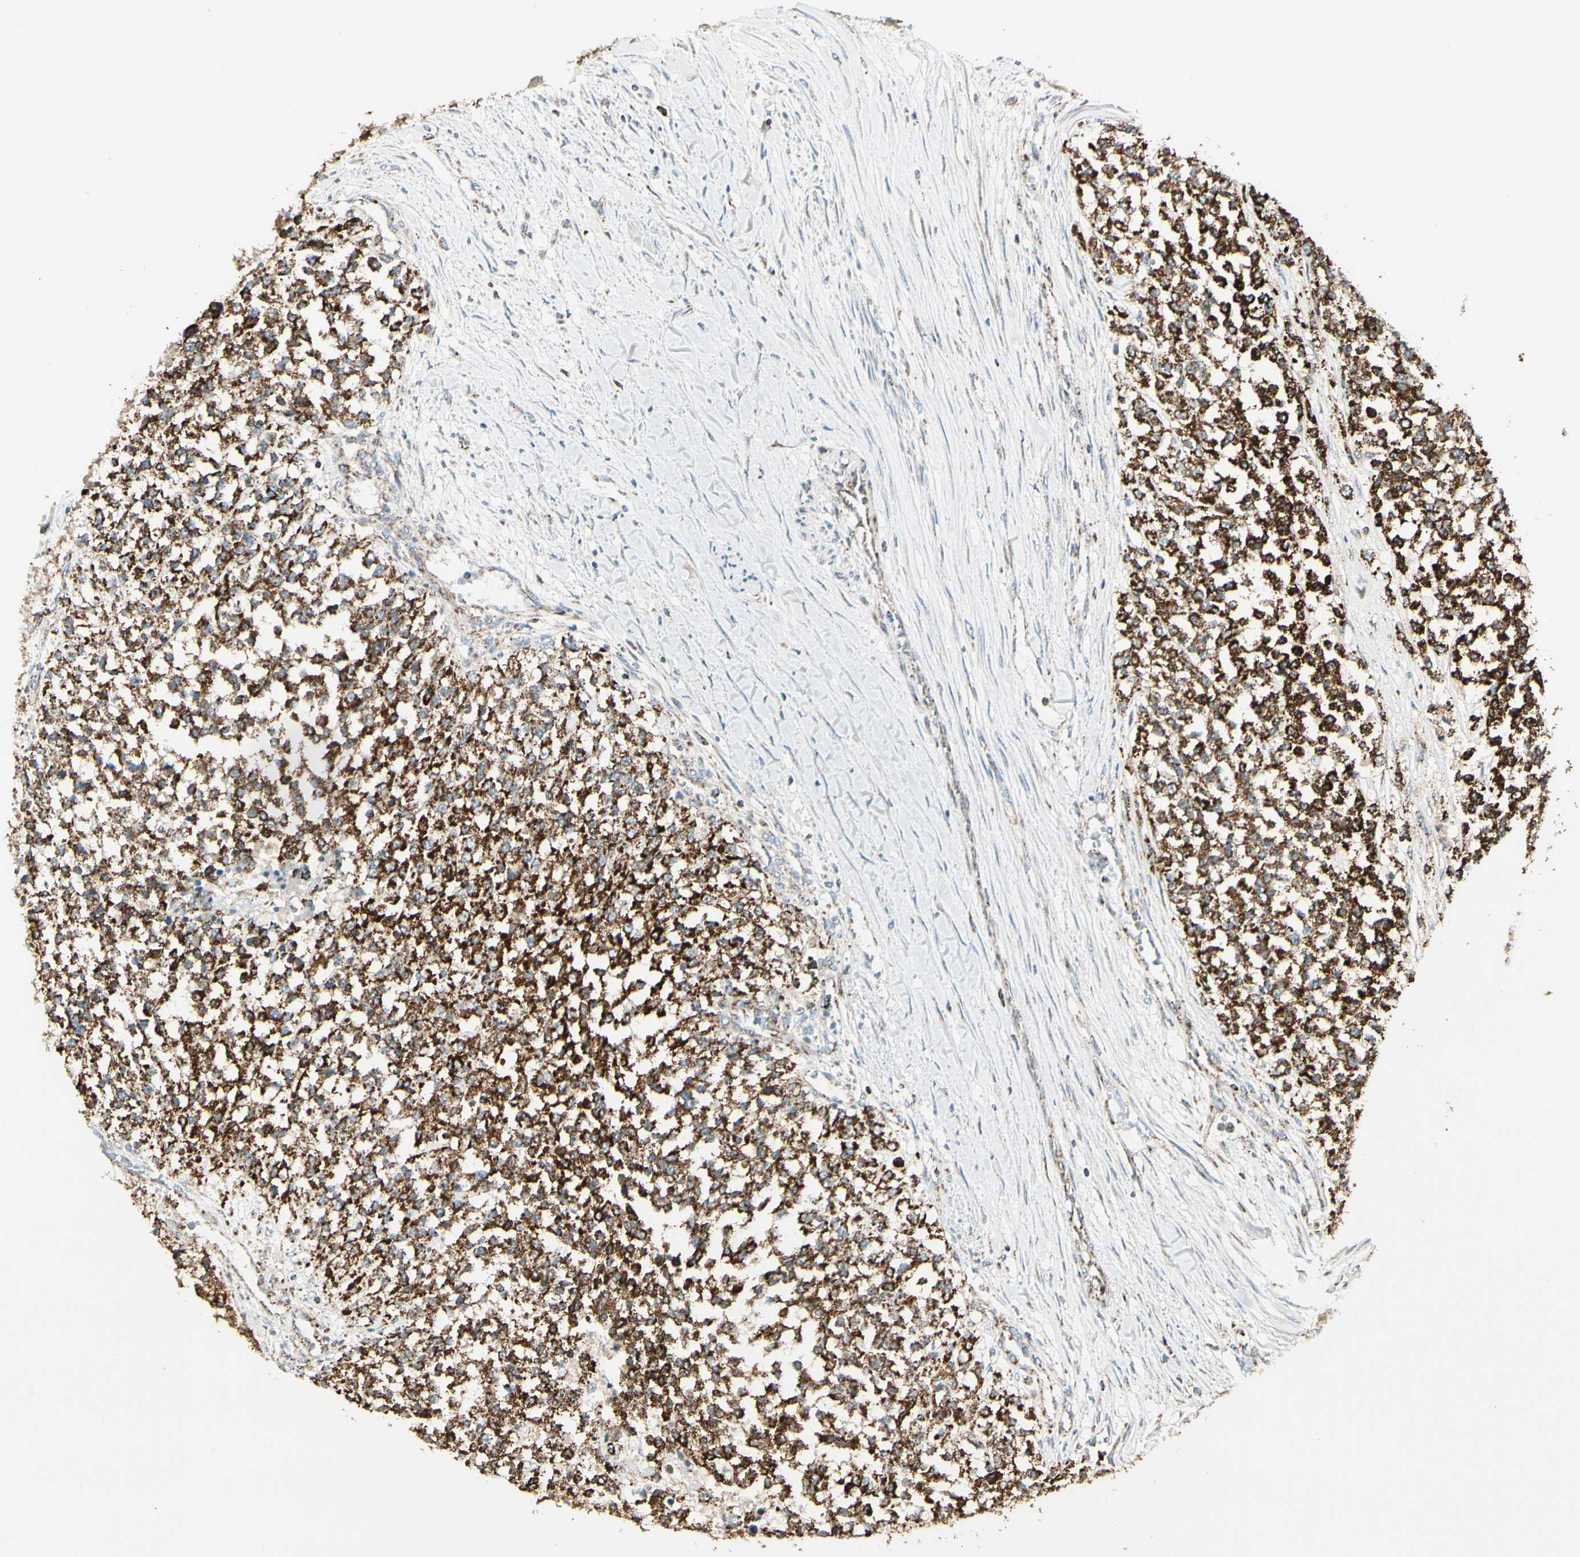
{"staining": {"intensity": "strong", "quantity": ">75%", "location": "cytoplasmic/membranous"}, "tissue": "testis cancer", "cell_type": "Tumor cells", "image_type": "cancer", "snomed": [{"axis": "morphology", "description": "Seminoma, NOS"}, {"axis": "topography", "description": "Testis"}], "caption": "A high-resolution histopathology image shows immunohistochemistry (IHC) staining of testis cancer (seminoma), which demonstrates strong cytoplasmic/membranous expression in about >75% of tumor cells.", "gene": "ANKS6", "patient": {"sex": "male", "age": 59}}